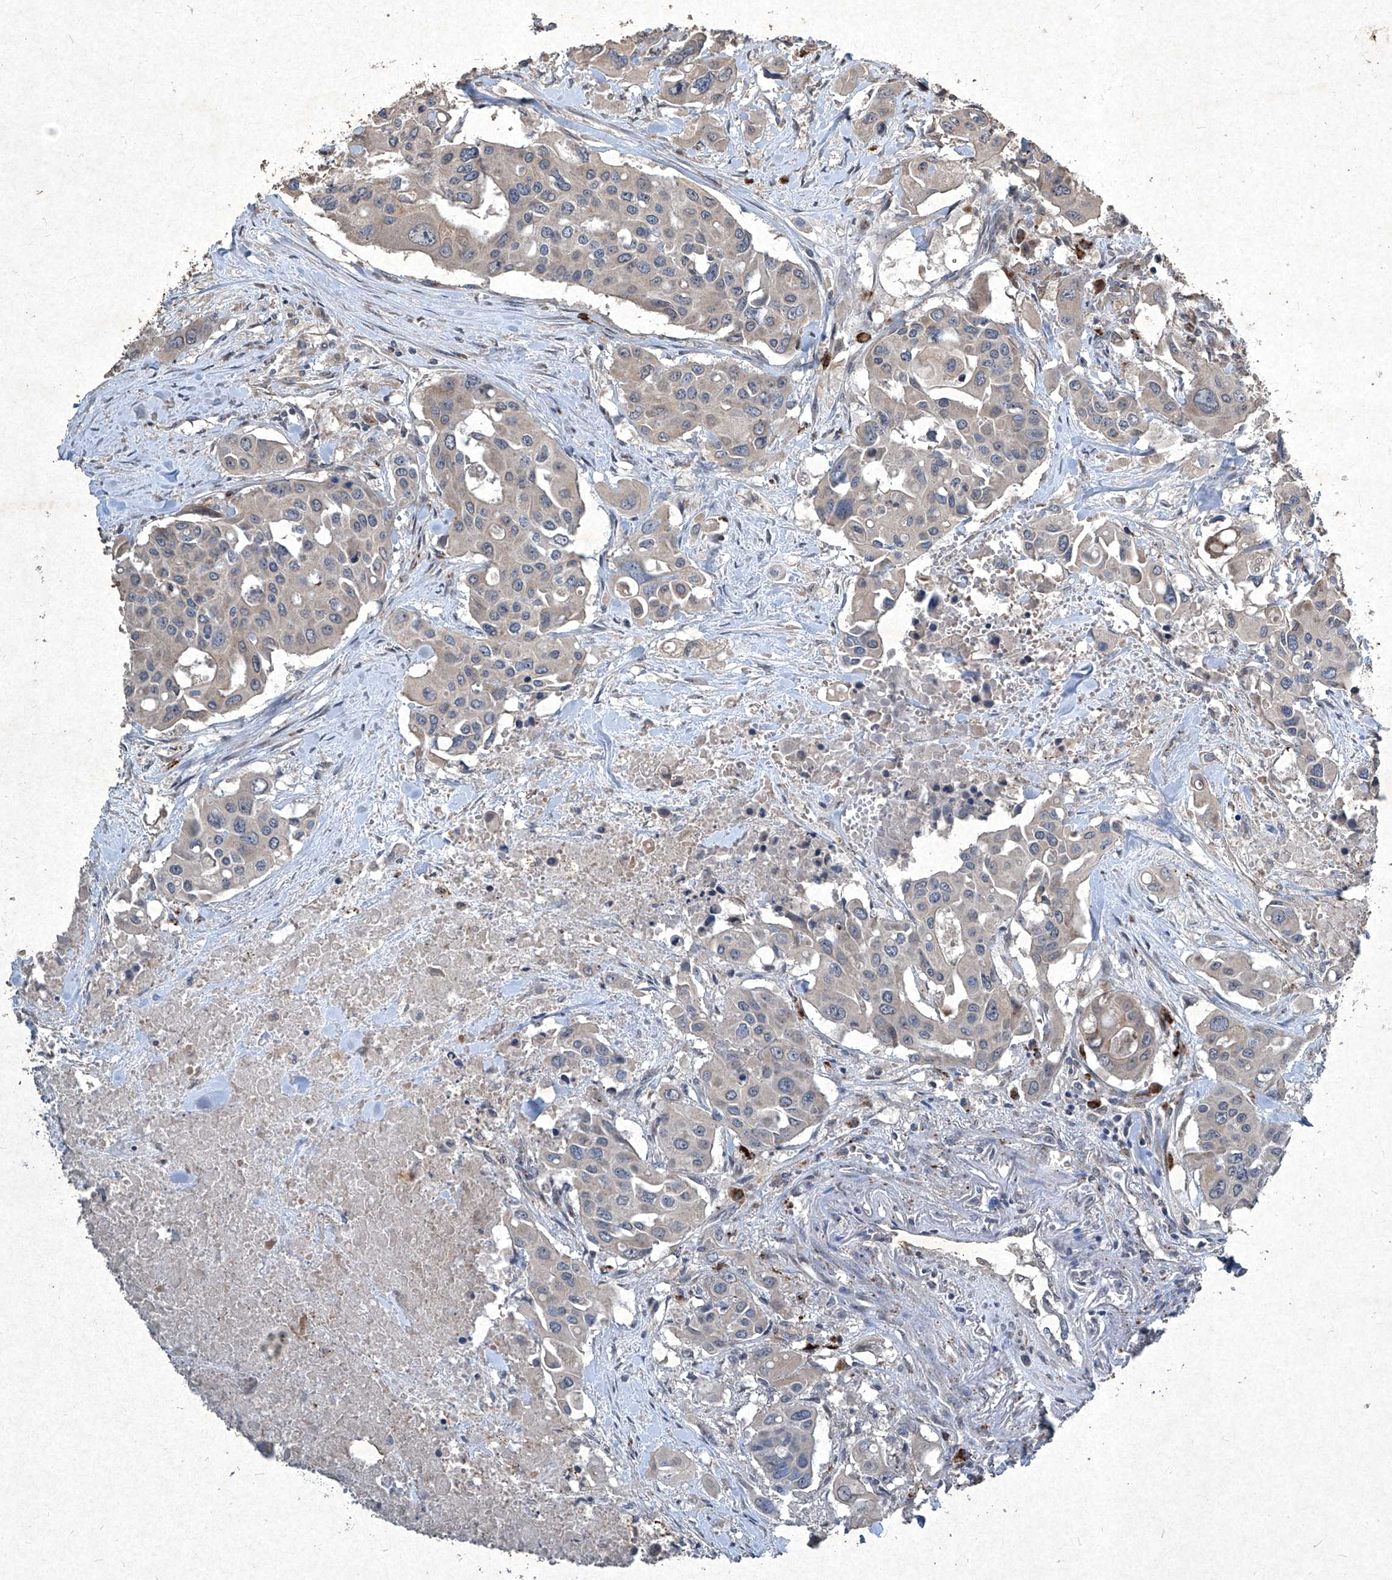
{"staining": {"intensity": "weak", "quantity": "<25%", "location": "cytoplasmic/membranous"}, "tissue": "colorectal cancer", "cell_type": "Tumor cells", "image_type": "cancer", "snomed": [{"axis": "morphology", "description": "Adenocarcinoma, NOS"}, {"axis": "topography", "description": "Colon"}], "caption": "High power microscopy histopathology image of an immunohistochemistry image of colorectal cancer (adenocarcinoma), revealing no significant positivity in tumor cells.", "gene": "MED16", "patient": {"sex": "male", "age": 77}}